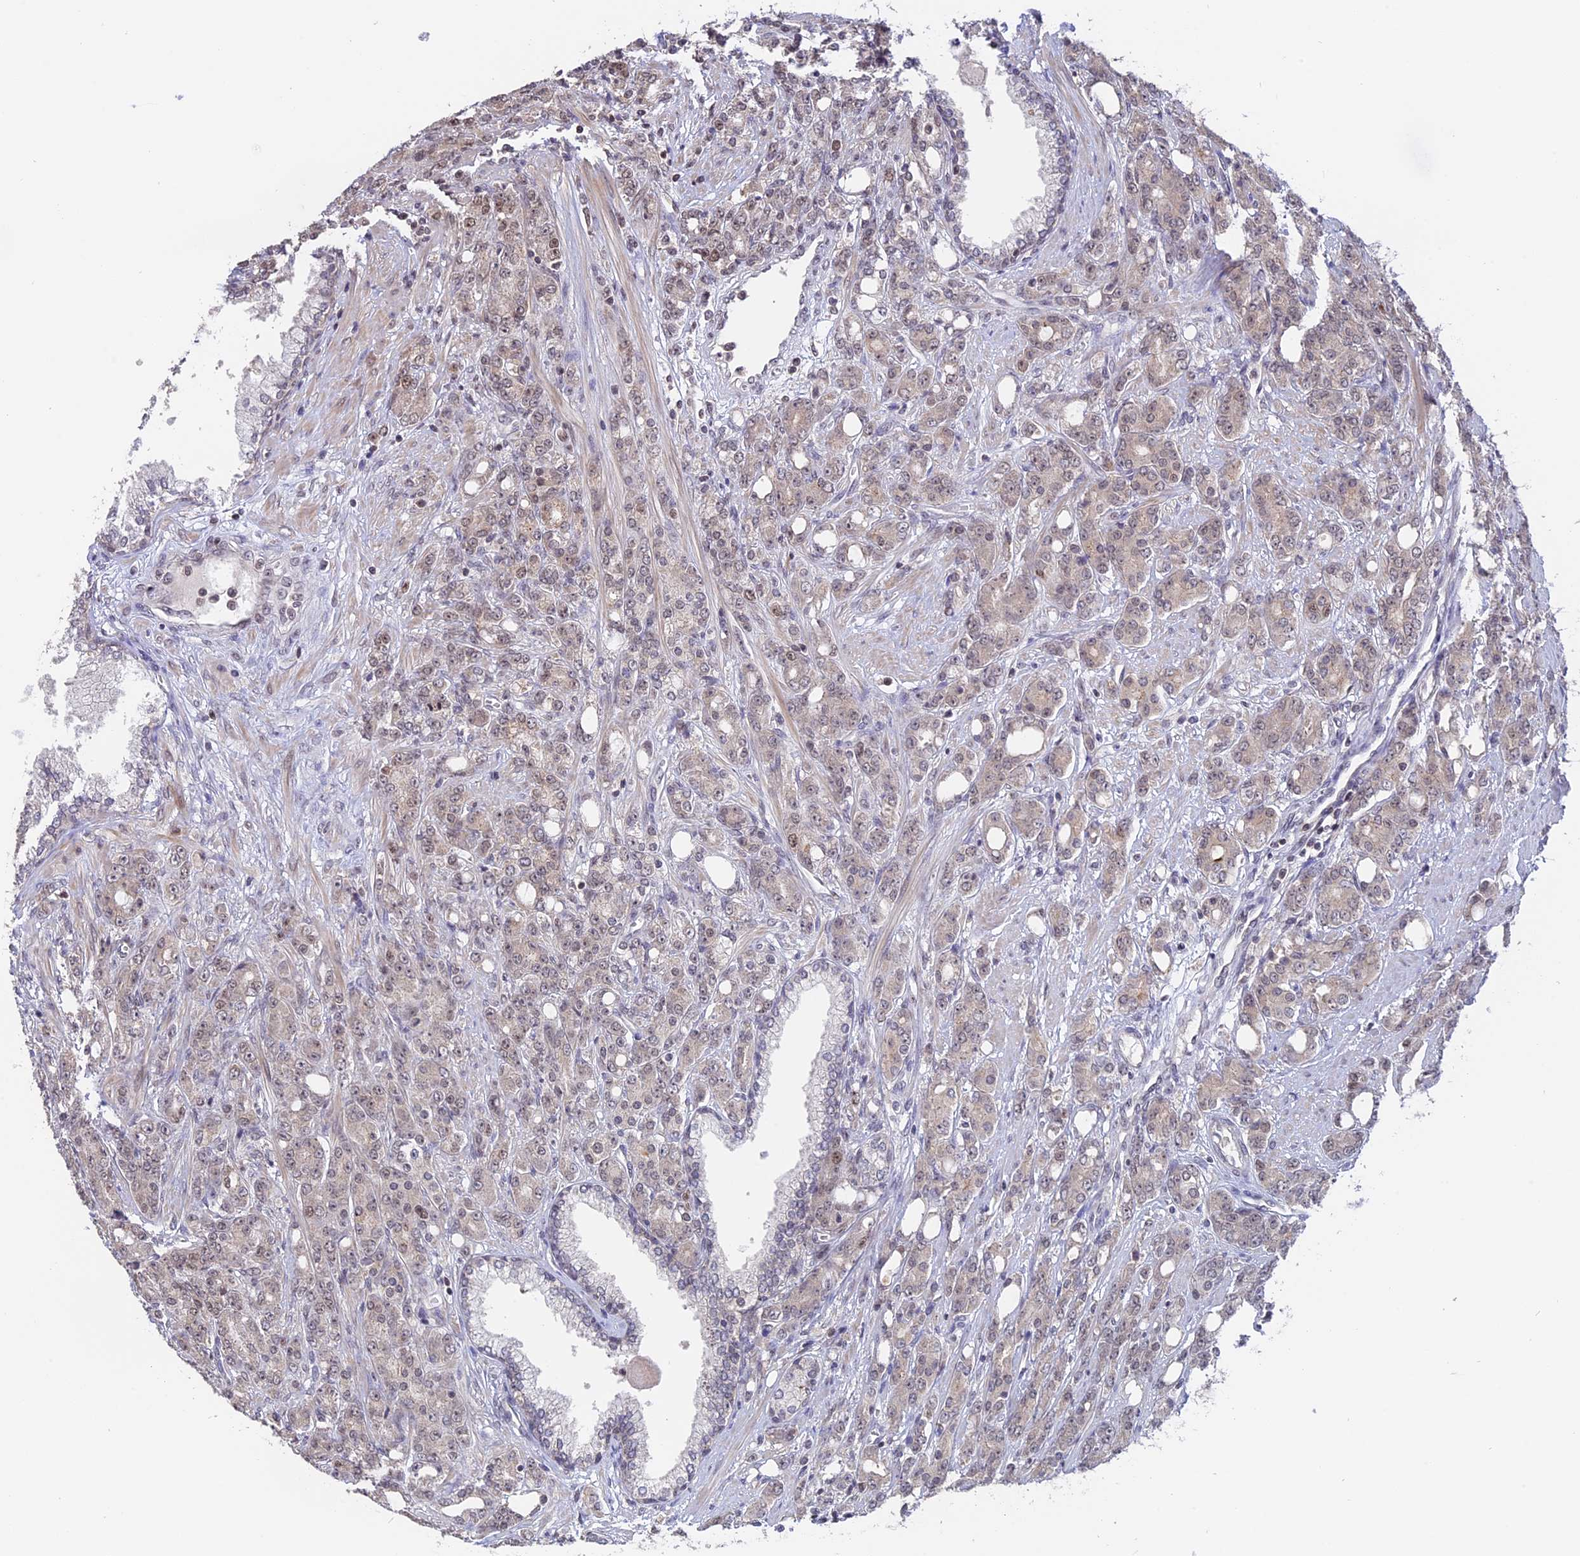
{"staining": {"intensity": "weak", "quantity": ">75%", "location": "nuclear"}, "tissue": "prostate cancer", "cell_type": "Tumor cells", "image_type": "cancer", "snomed": [{"axis": "morphology", "description": "Adenocarcinoma, High grade"}, {"axis": "topography", "description": "Prostate"}], "caption": "This micrograph exhibits high-grade adenocarcinoma (prostate) stained with immunohistochemistry to label a protein in brown. The nuclear of tumor cells show weak positivity for the protein. Nuclei are counter-stained blue.", "gene": "RFC5", "patient": {"sex": "male", "age": 62}}